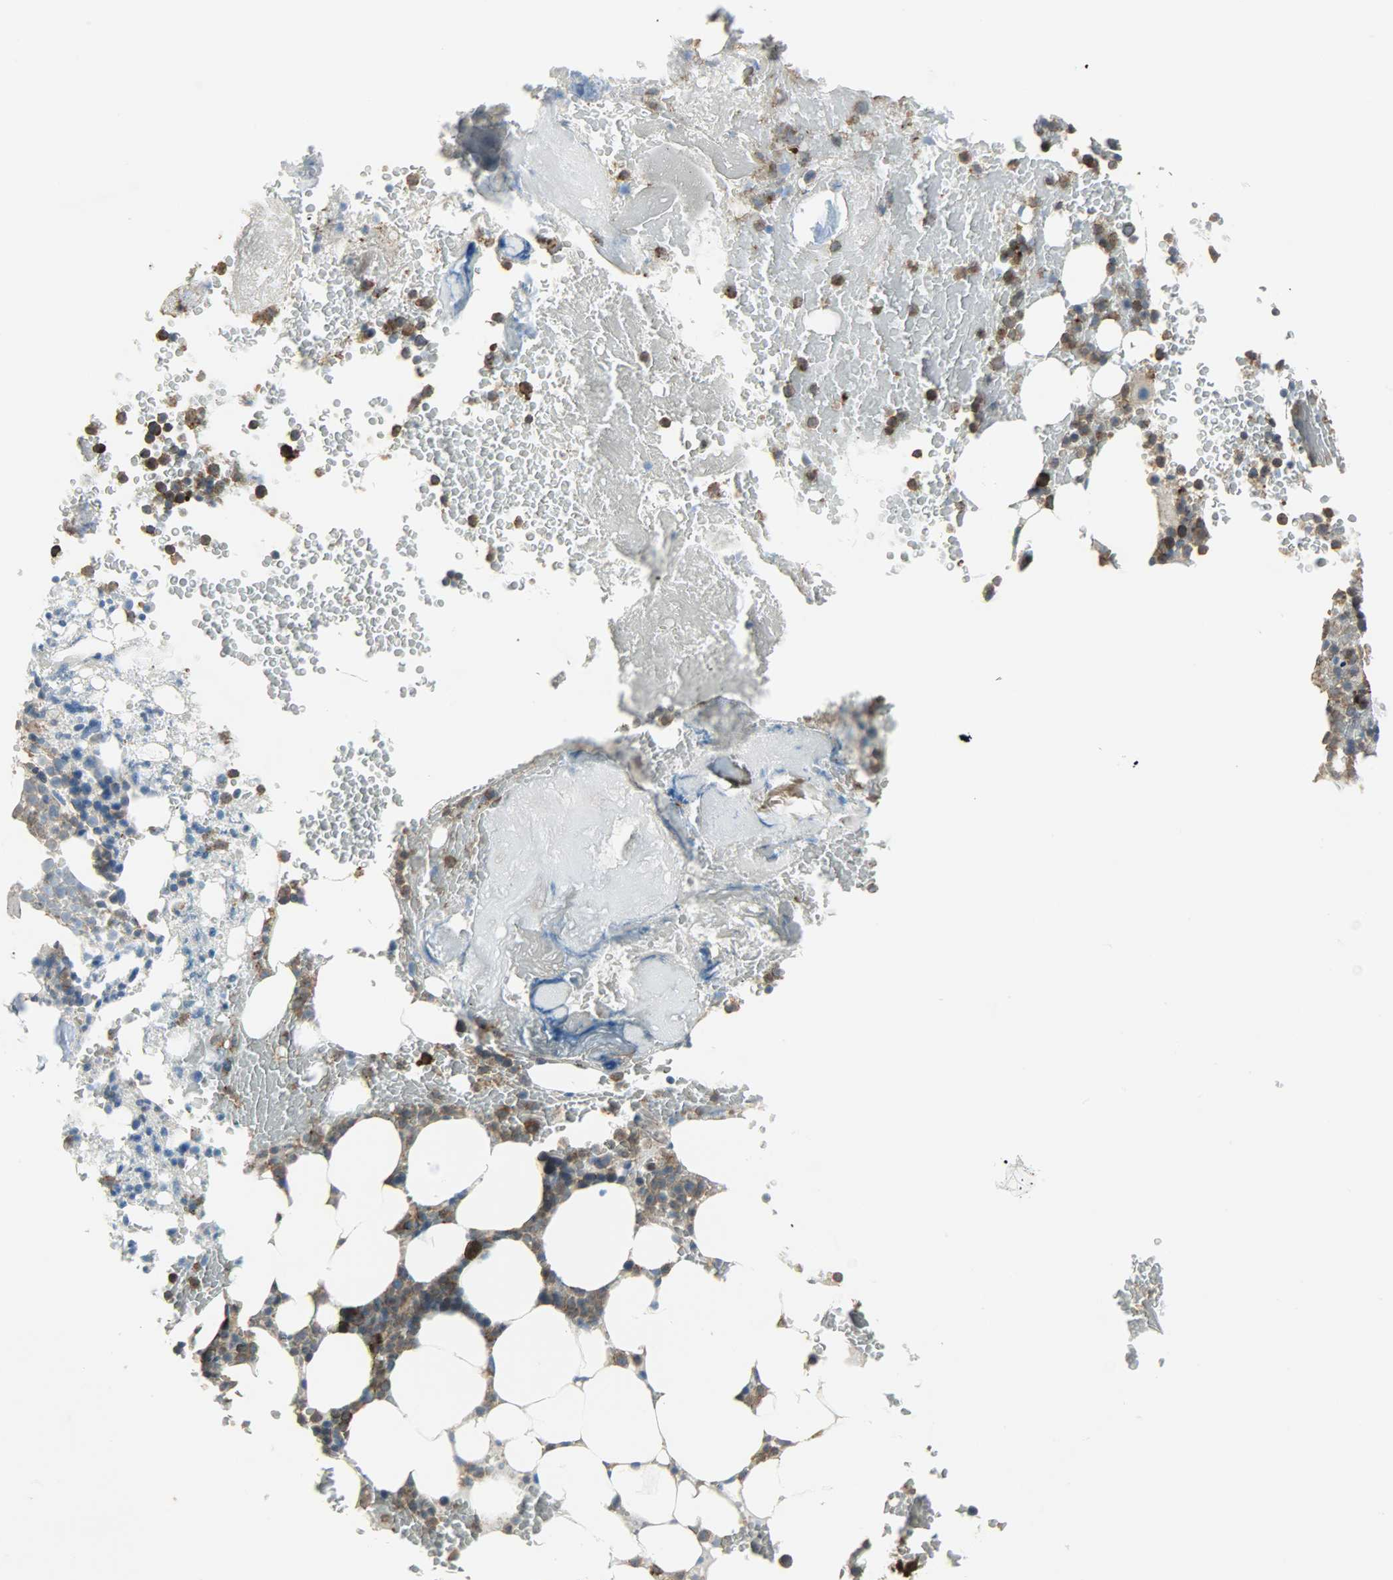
{"staining": {"intensity": "weak", "quantity": "25%-75%", "location": "cytoplasmic/membranous"}, "tissue": "bone marrow", "cell_type": "Hematopoietic cells", "image_type": "normal", "snomed": [{"axis": "morphology", "description": "Normal tissue, NOS"}, {"axis": "topography", "description": "Bone marrow"}], "caption": "A high-resolution photomicrograph shows immunohistochemistry staining of normal bone marrow, which shows weak cytoplasmic/membranous positivity in about 25%-75% of hematopoietic cells.", "gene": "DNAJA4", "patient": {"sex": "female", "age": 66}}